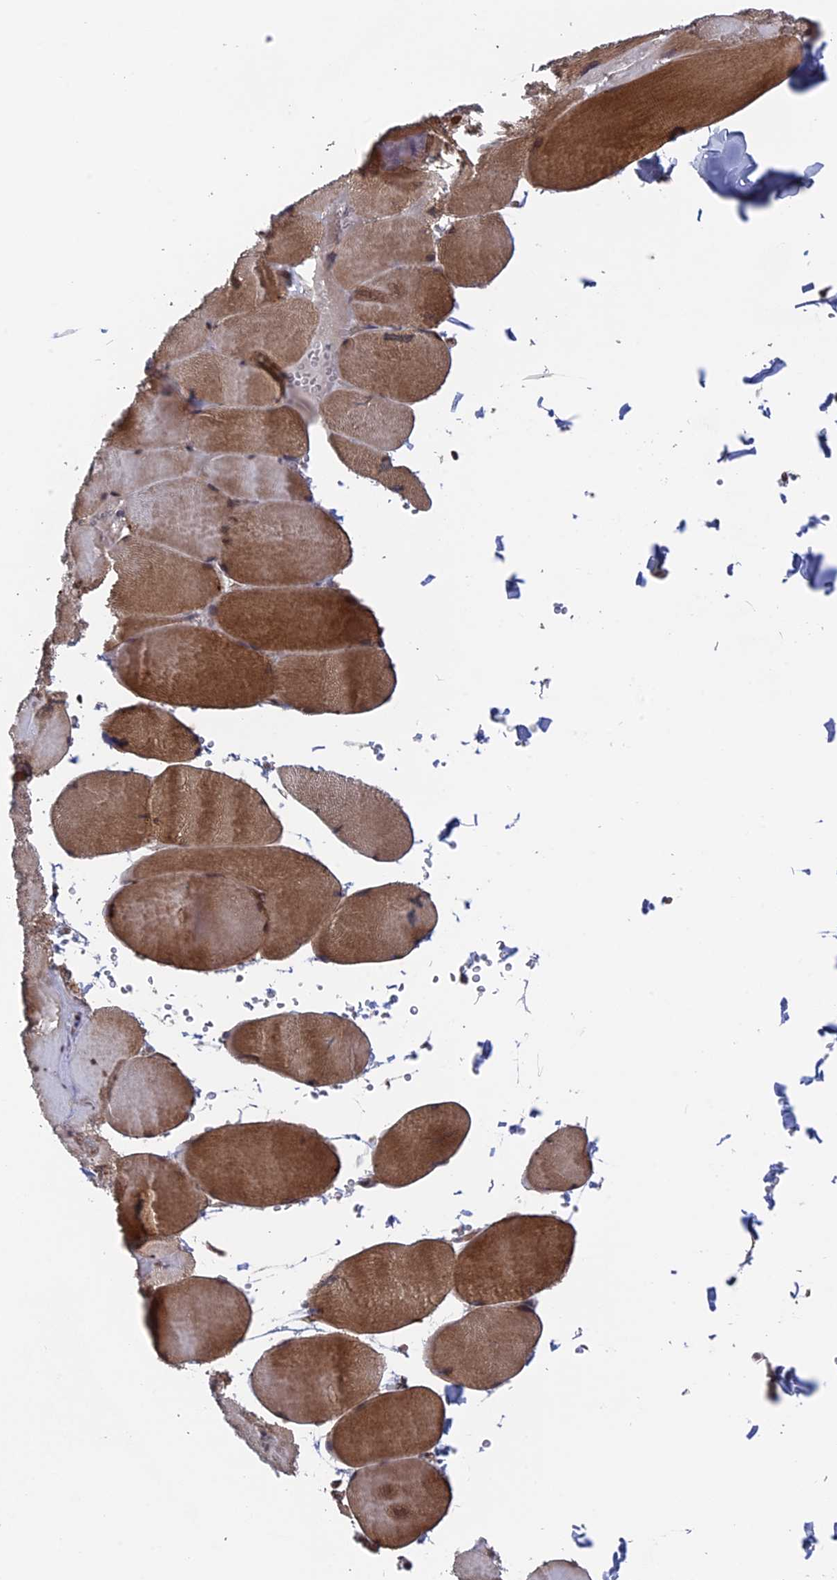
{"staining": {"intensity": "moderate", "quantity": "25%-75%", "location": "cytoplasmic/membranous"}, "tissue": "skeletal muscle", "cell_type": "Myocytes", "image_type": "normal", "snomed": [{"axis": "morphology", "description": "Normal tissue, NOS"}, {"axis": "topography", "description": "Skeletal muscle"}, {"axis": "topography", "description": "Head-Neck"}], "caption": "Moderate cytoplasmic/membranous expression is appreciated in approximately 25%-75% of myocytes in unremarkable skeletal muscle. (DAB (3,3'-diaminobenzidine) = brown stain, brightfield microscopy at high magnification).", "gene": "NOSIP", "patient": {"sex": "male", "age": 66}}